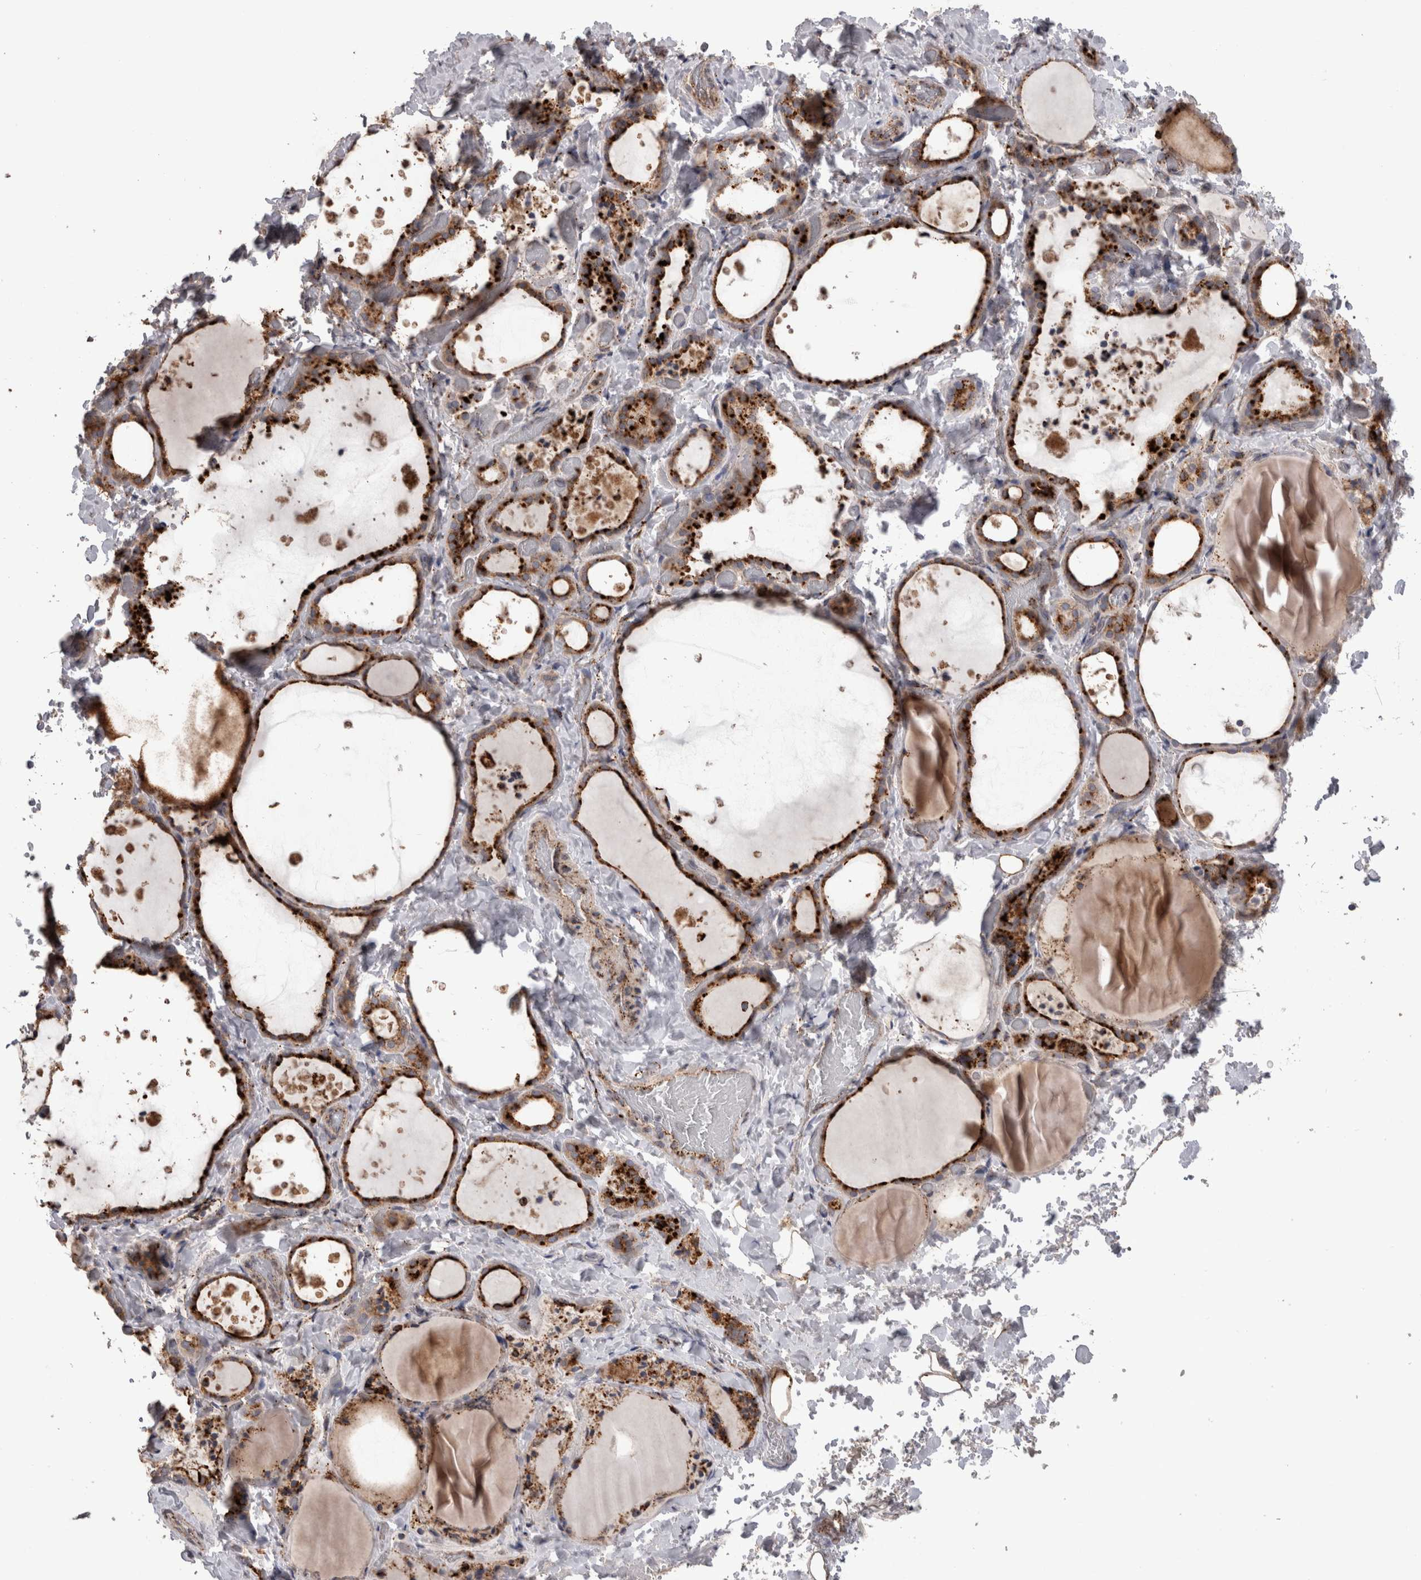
{"staining": {"intensity": "strong", "quantity": ">75%", "location": "cytoplasmic/membranous"}, "tissue": "thyroid gland", "cell_type": "Glandular cells", "image_type": "normal", "snomed": [{"axis": "morphology", "description": "Normal tissue, NOS"}, {"axis": "topography", "description": "Thyroid gland"}], "caption": "High-magnification brightfield microscopy of unremarkable thyroid gland stained with DAB (3,3'-diaminobenzidine) (brown) and counterstained with hematoxylin (blue). glandular cells exhibit strong cytoplasmic/membranous expression is present in approximately>75% of cells. (Stains: DAB (3,3'-diaminobenzidine) in brown, nuclei in blue, Microscopy: brightfield microscopy at high magnification).", "gene": "CTSZ", "patient": {"sex": "female", "age": 44}}